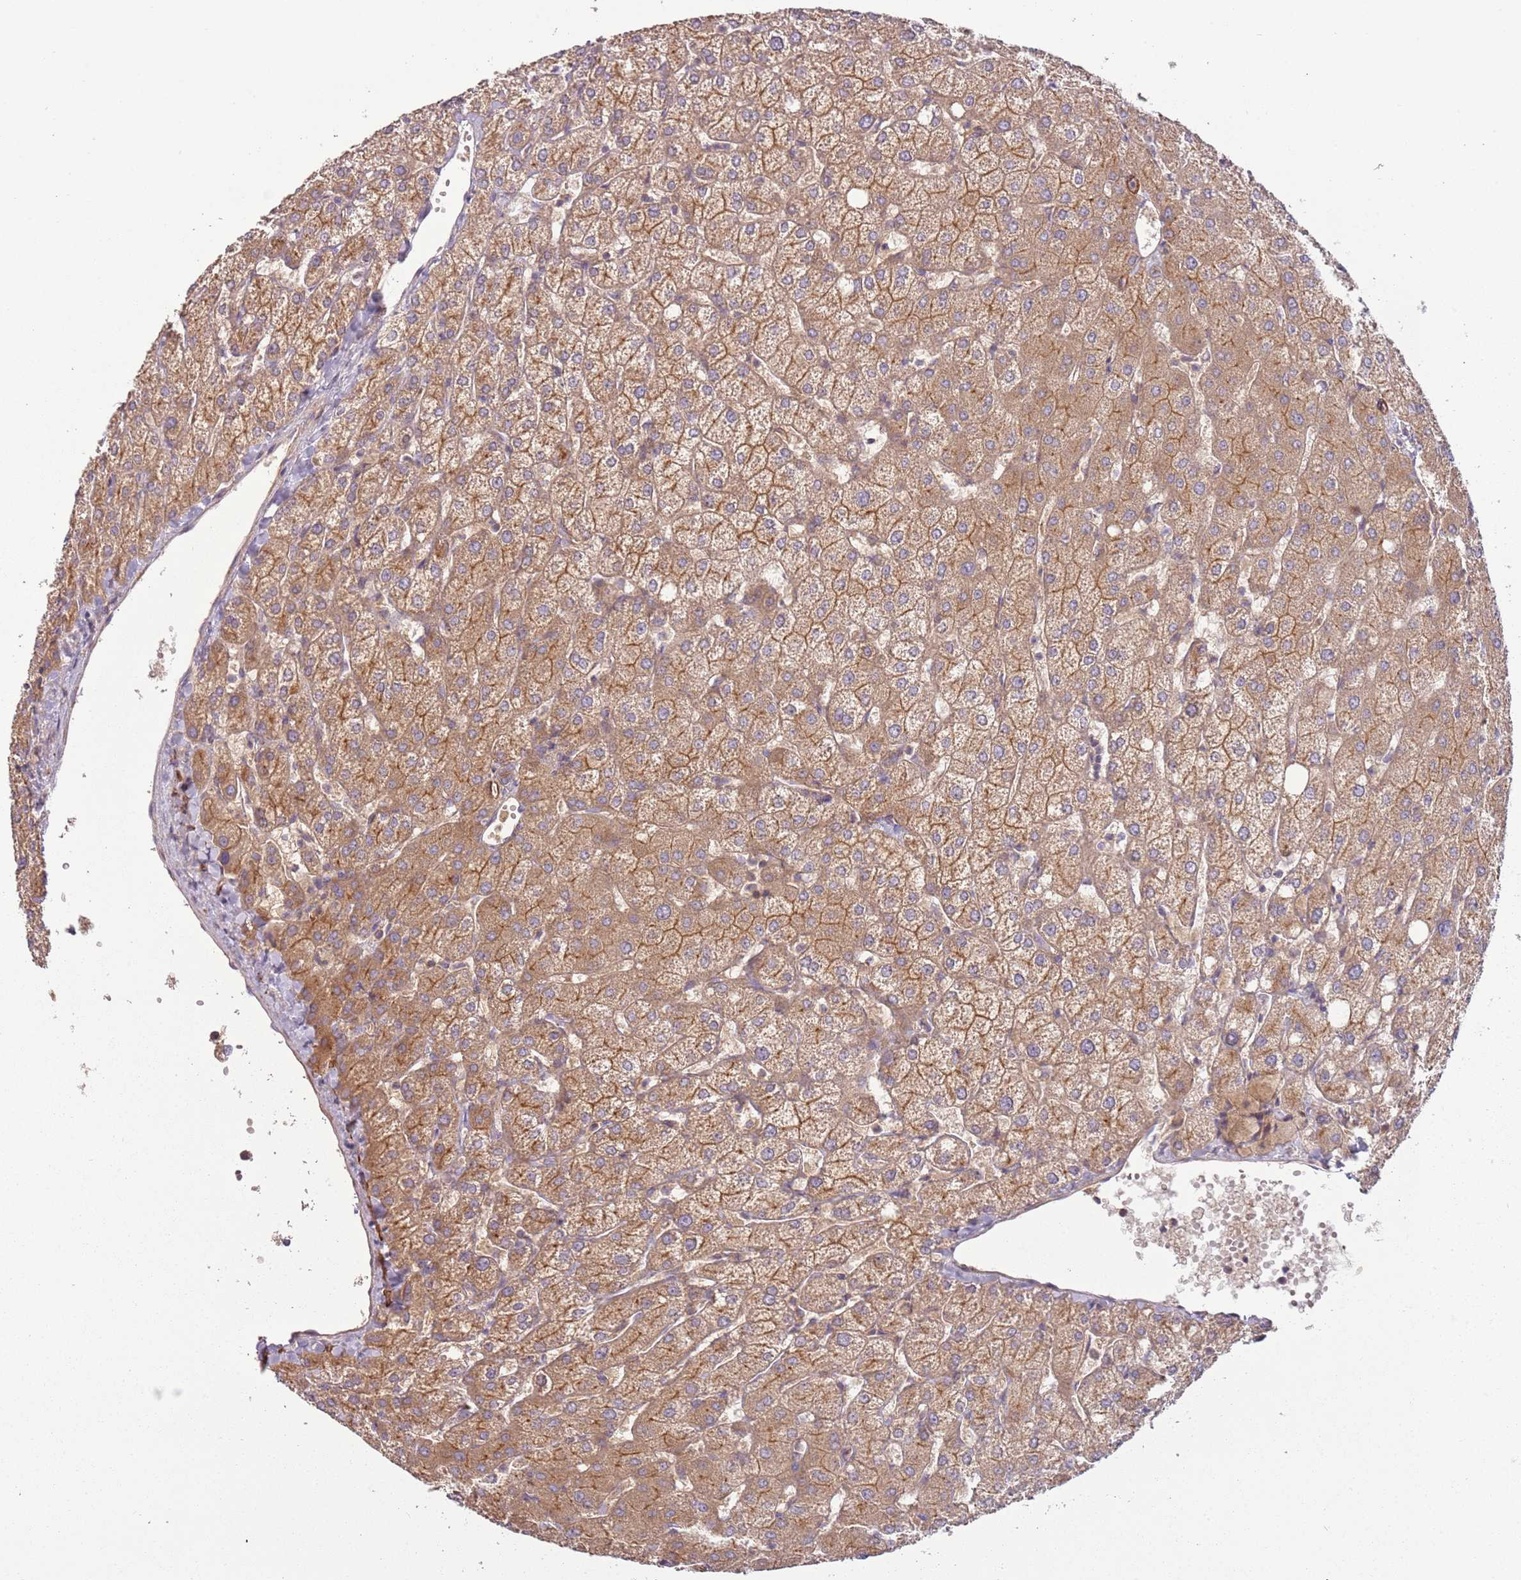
{"staining": {"intensity": "weak", "quantity": ">75%", "location": "cytoplasmic/membranous"}, "tissue": "liver", "cell_type": "Cholangiocytes", "image_type": "normal", "snomed": [{"axis": "morphology", "description": "Normal tissue, NOS"}, {"axis": "topography", "description": "Liver"}], "caption": "DAB immunohistochemical staining of benign human liver shows weak cytoplasmic/membranous protein expression in approximately >75% of cholangiocytes. The staining was performed using DAB (3,3'-diaminobenzidine), with brown indicating positive protein expression. Nuclei are stained blue with hematoxylin.", "gene": "RNF128", "patient": {"sex": "female", "age": 54}}